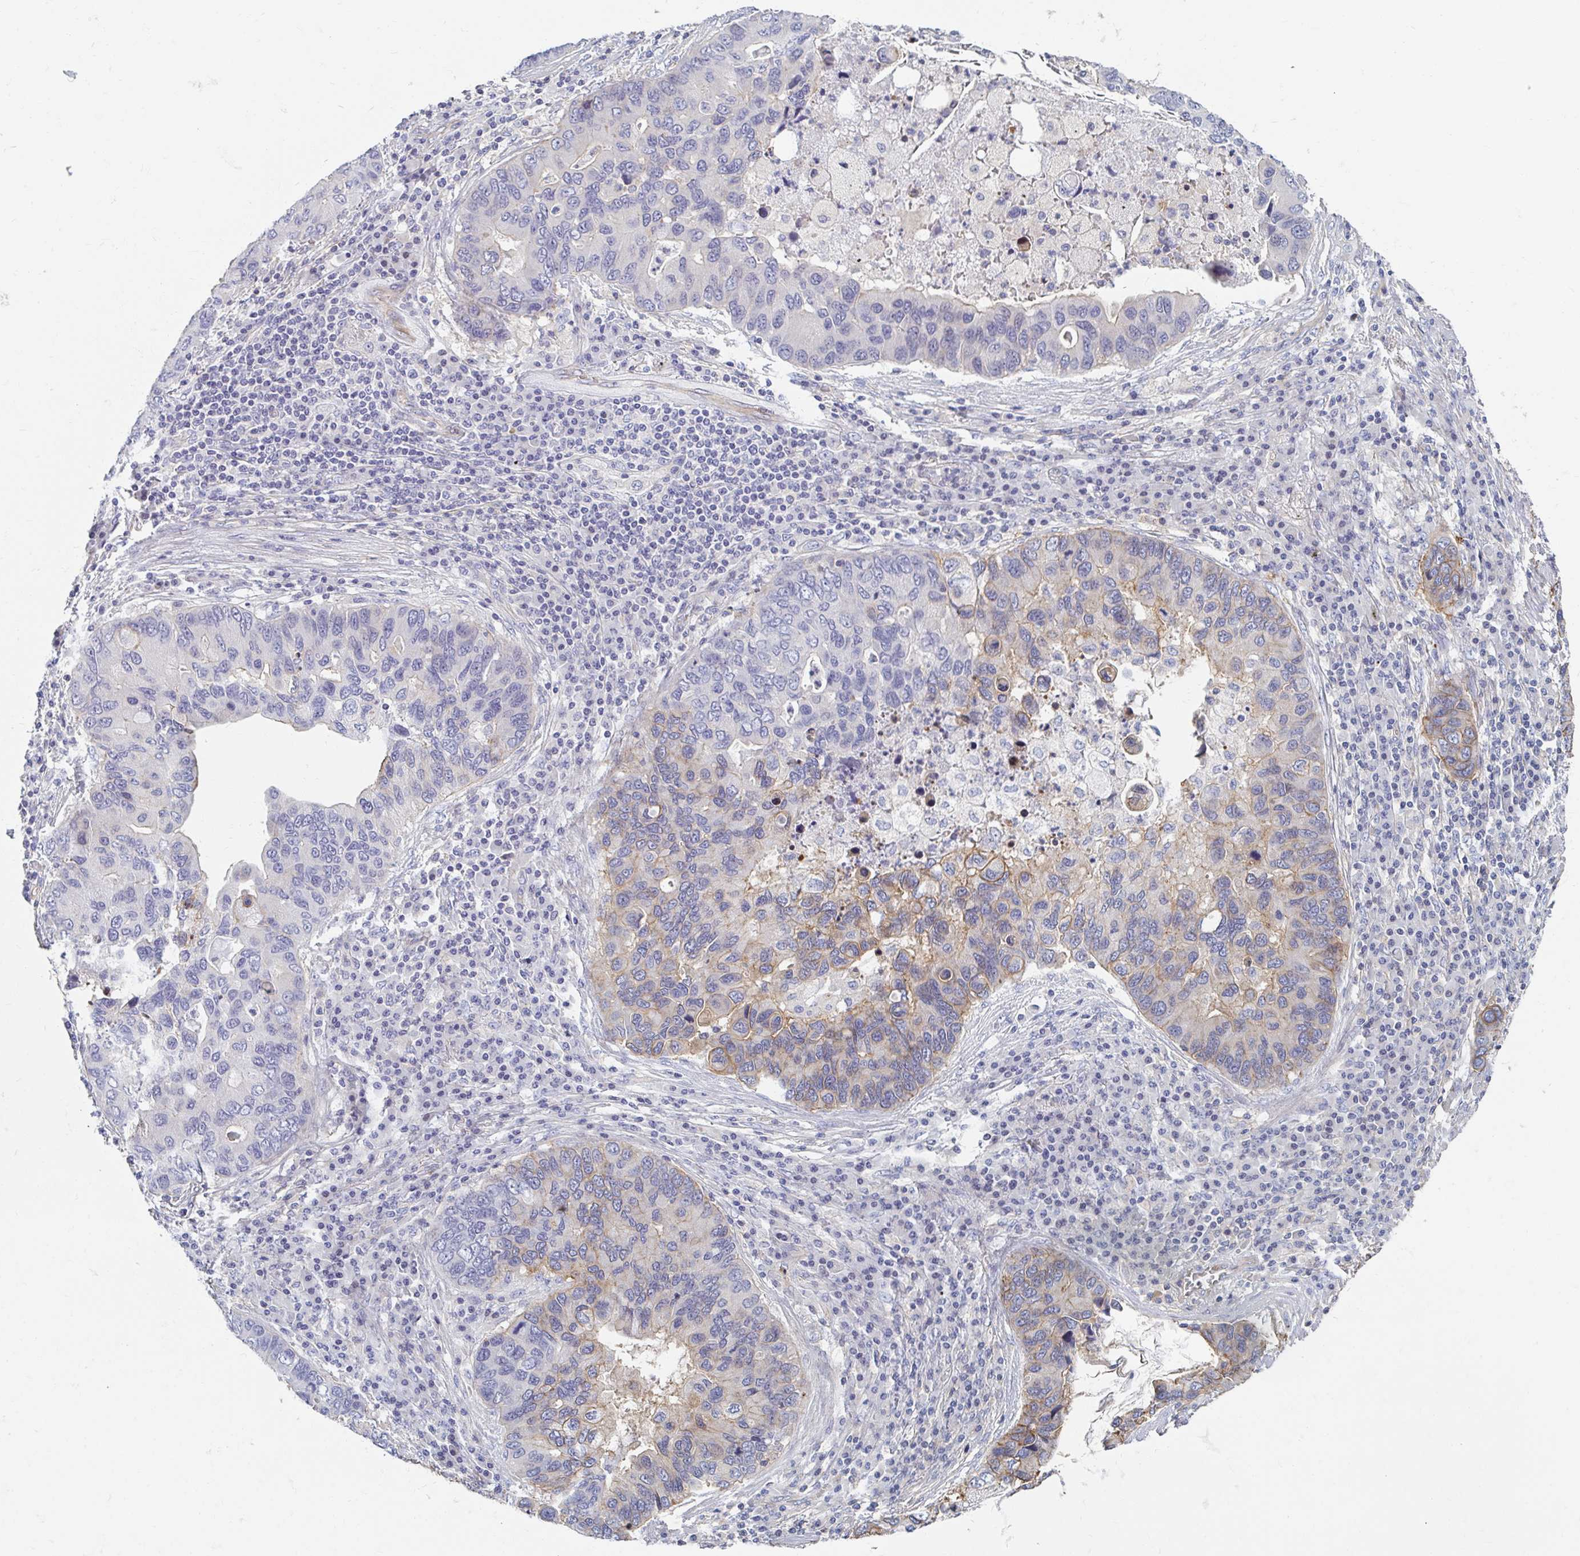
{"staining": {"intensity": "weak", "quantity": "<25%", "location": "cytoplasmic/membranous"}, "tissue": "lung cancer", "cell_type": "Tumor cells", "image_type": "cancer", "snomed": [{"axis": "morphology", "description": "Adenocarcinoma, NOS"}, {"axis": "morphology", "description": "Adenocarcinoma, metastatic, NOS"}, {"axis": "topography", "description": "Lymph node"}, {"axis": "topography", "description": "Lung"}], "caption": "A micrograph of human lung cancer (metastatic adenocarcinoma) is negative for staining in tumor cells. The staining was performed using DAB to visualize the protein expression in brown, while the nuclei were stained in blue with hematoxylin (Magnification: 20x).", "gene": "MYLK2", "patient": {"sex": "female", "age": 54}}